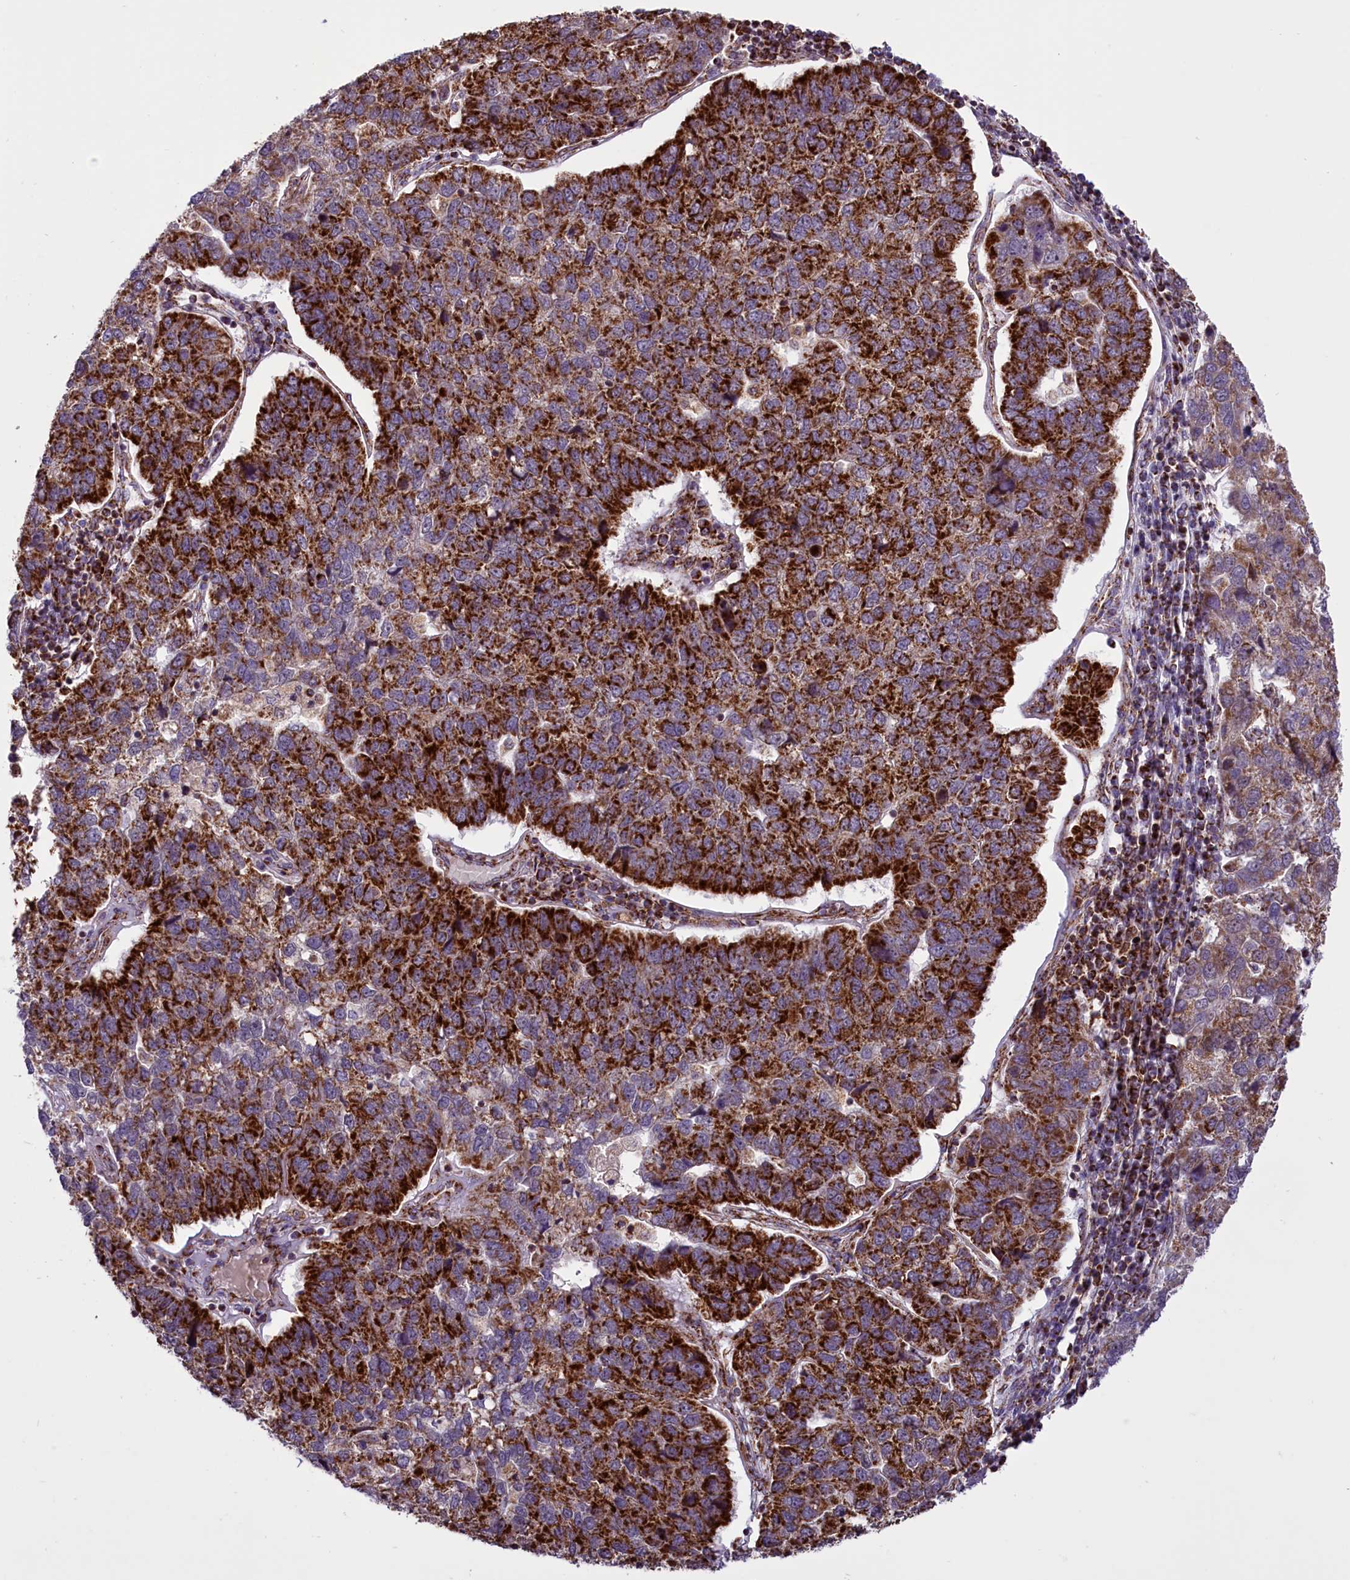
{"staining": {"intensity": "strong", "quantity": ">75%", "location": "cytoplasmic/membranous"}, "tissue": "pancreatic cancer", "cell_type": "Tumor cells", "image_type": "cancer", "snomed": [{"axis": "morphology", "description": "Adenocarcinoma, NOS"}, {"axis": "topography", "description": "Pancreas"}], "caption": "A brown stain shows strong cytoplasmic/membranous expression of a protein in pancreatic cancer tumor cells.", "gene": "NDUFS5", "patient": {"sex": "female", "age": 61}}